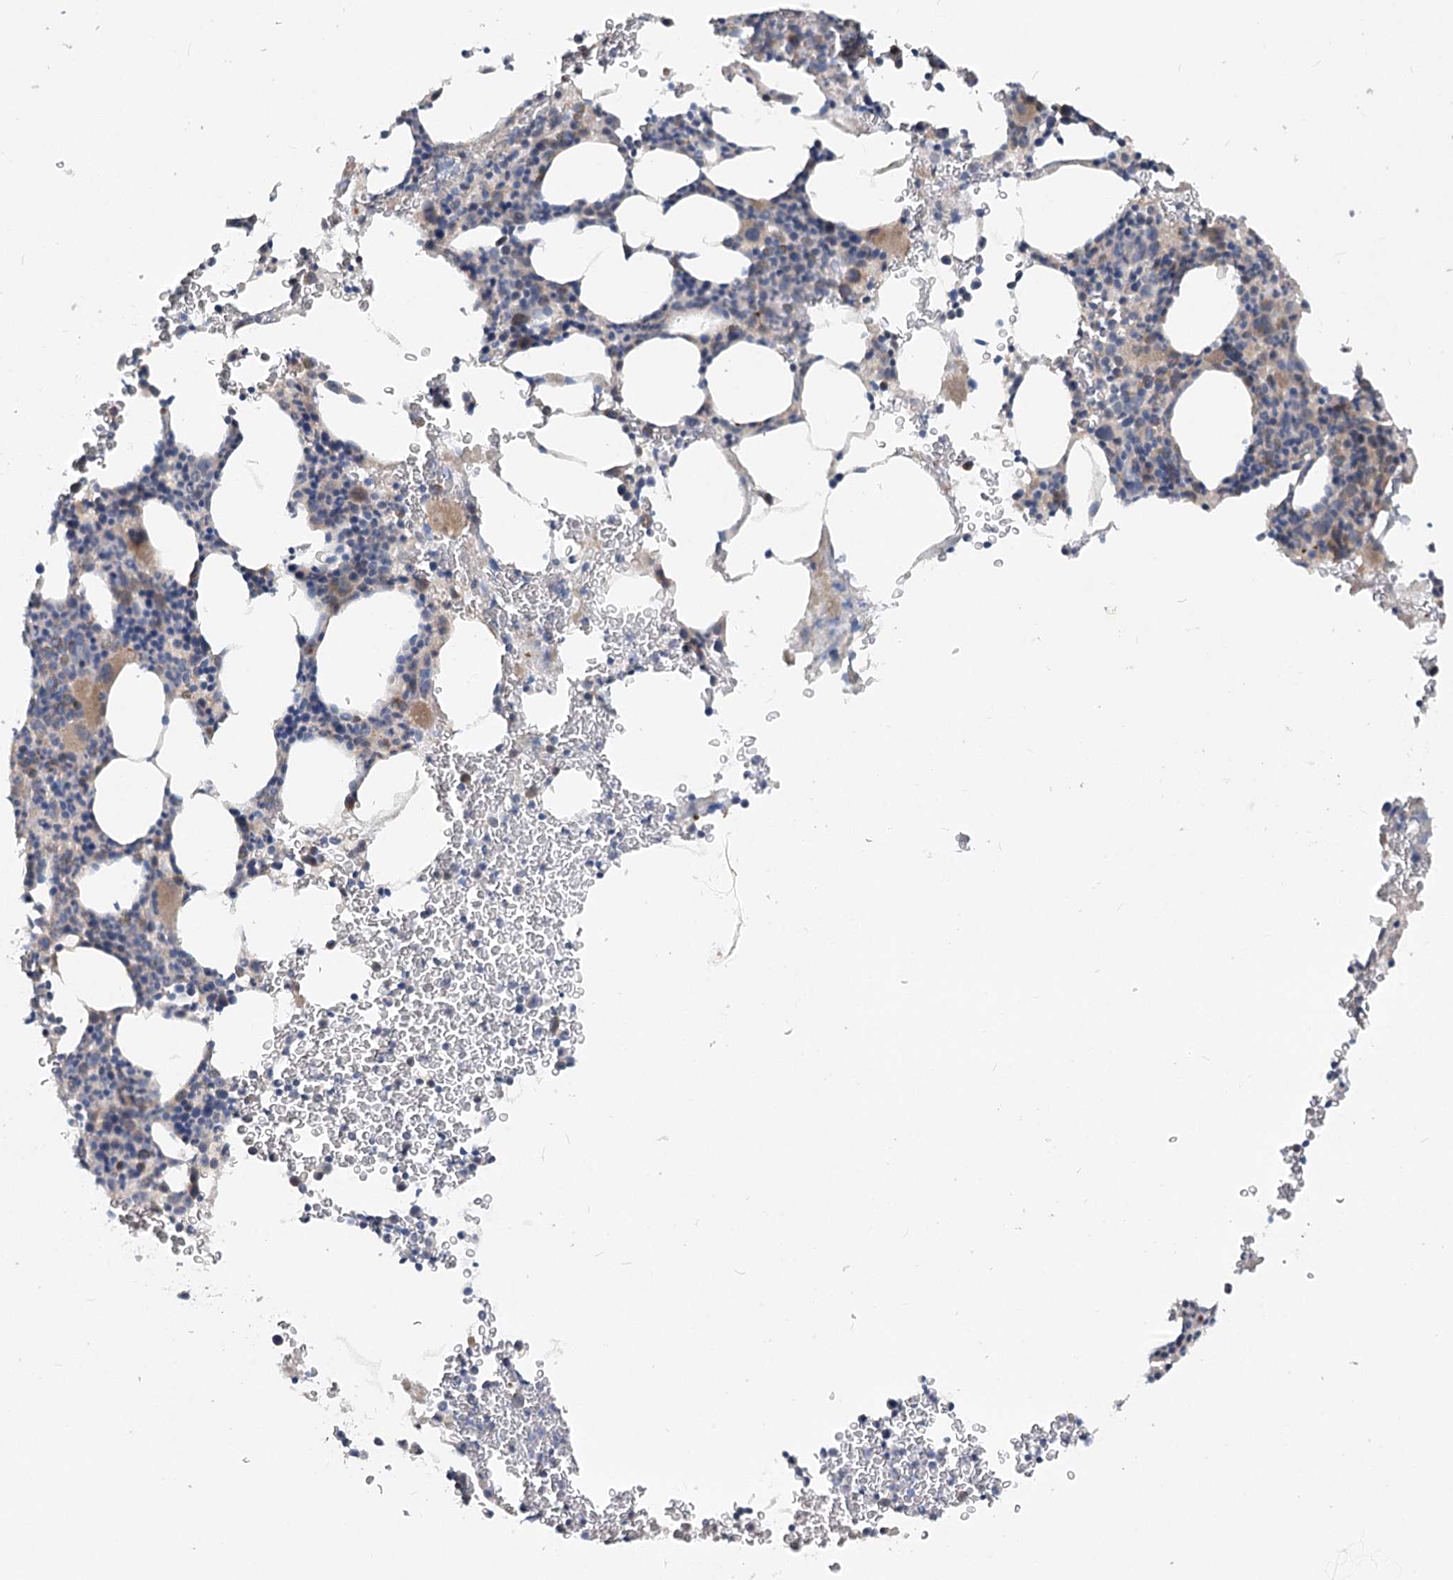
{"staining": {"intensity": "weak", "quantity": "<25%", "location": "cytoplasmic/membranous"}, "tissue": "bone marrow", "cell_type": "Hematopoietic cells", "image_type": "normal", "snomed": [{"axis": "morphology", "description": "Normal tissue, NOS"}, {"axis": "topography", "description": "Bone marrow"}], "caption": "IHC of unremarkable bone marrow displays no positivity in hematopoietic cells.", "gene": "FGF19", "patient": {"sex": "male", "age": 79}}